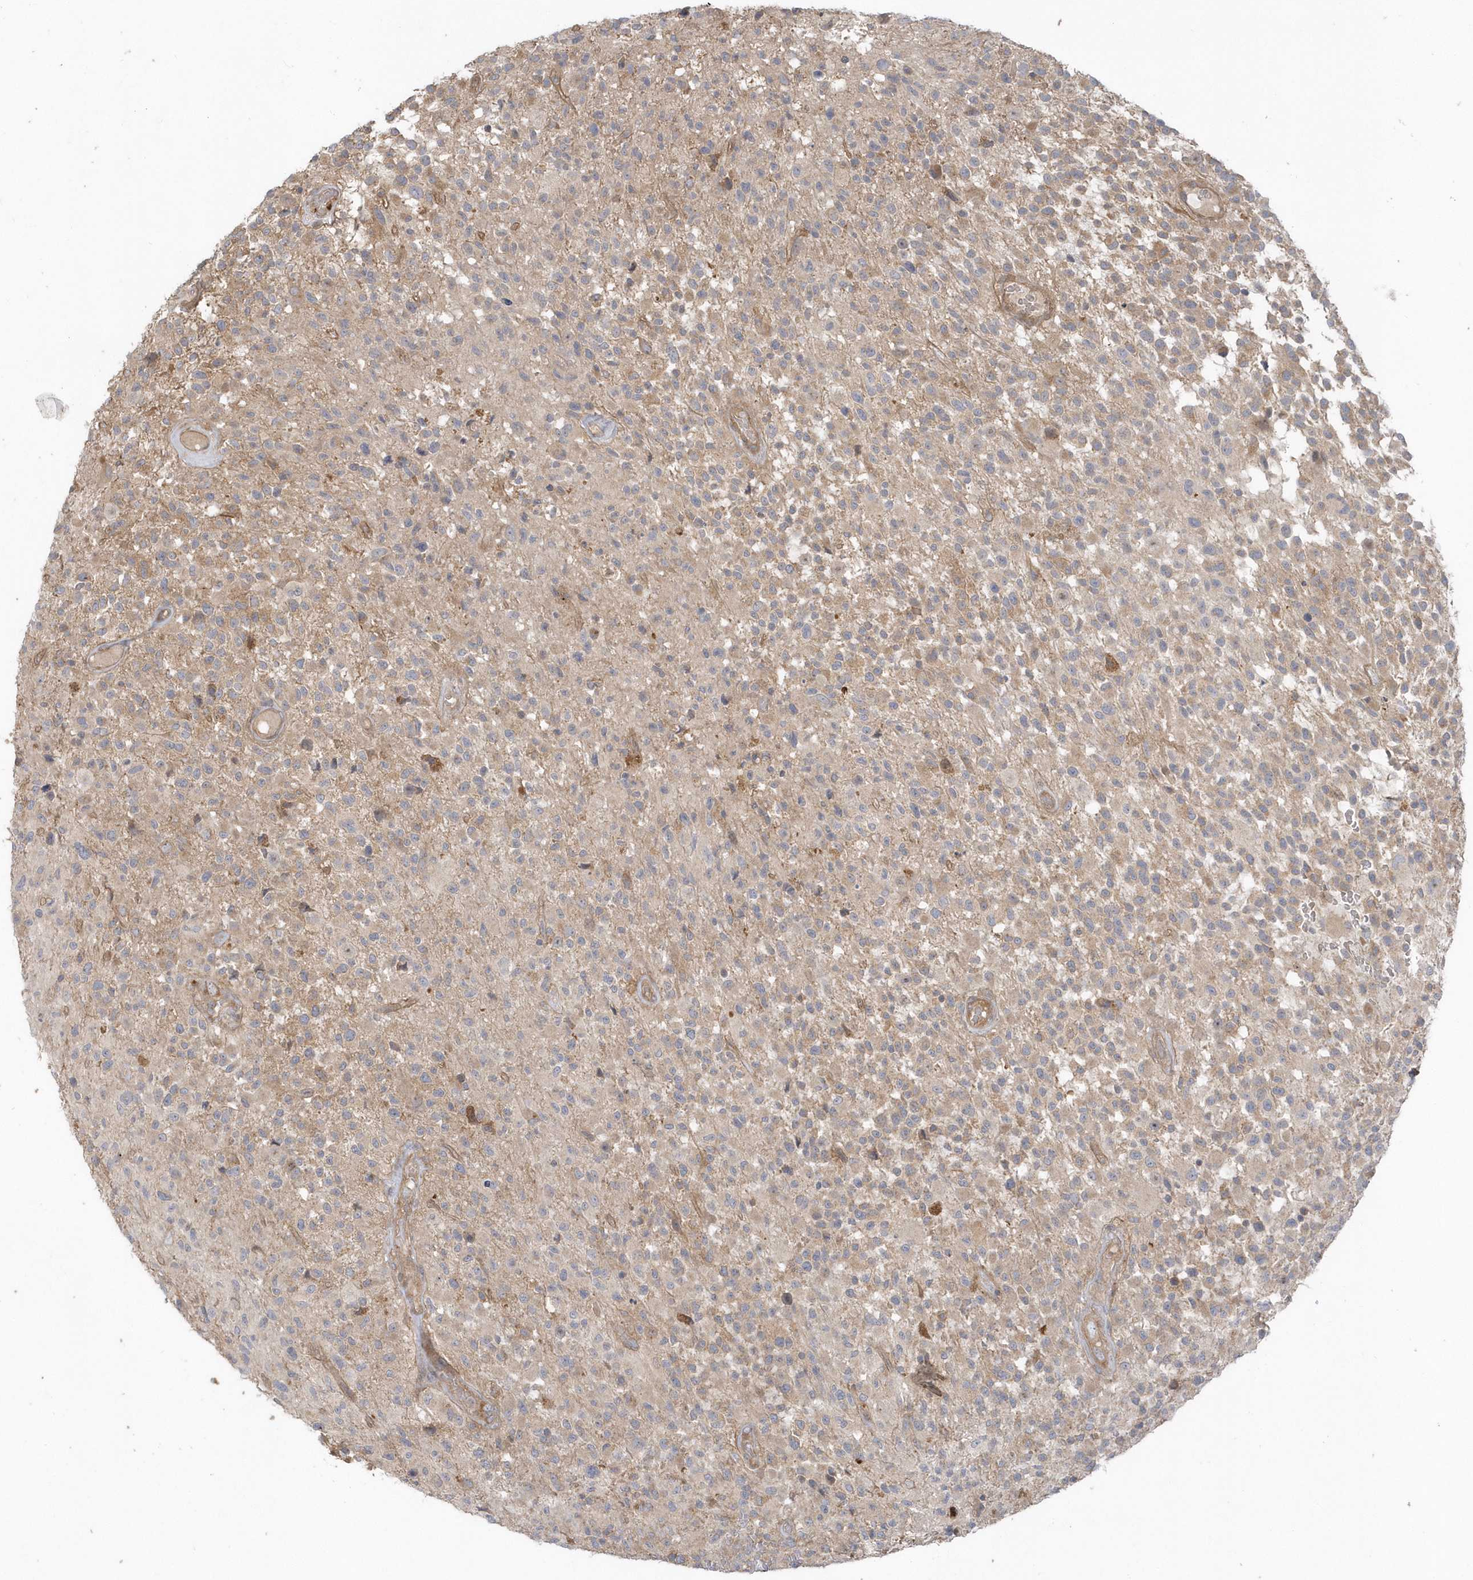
{"staining": {"intensity": "negative", "quantity": "none", "location": "none"}, "tissue": "glioma", "cell_type": "Tumor cells", "image_type": "cancer", "snomed": [{"axis": "morphology", "description": "Glioma, malignant, High grade"}, {"axis": "morphology", "description": "Glioblastoma, NOS"}, {"axis": "topography", "description": "Brain"}], "caption": "Immunohistochemistry photomicrograph of malignant glioma (high-grade) stained for a protein (brown), which displays no staining in tumor cells.", "gene": "ACTR1A", "patient": {"sex": "male", "age": 60}}